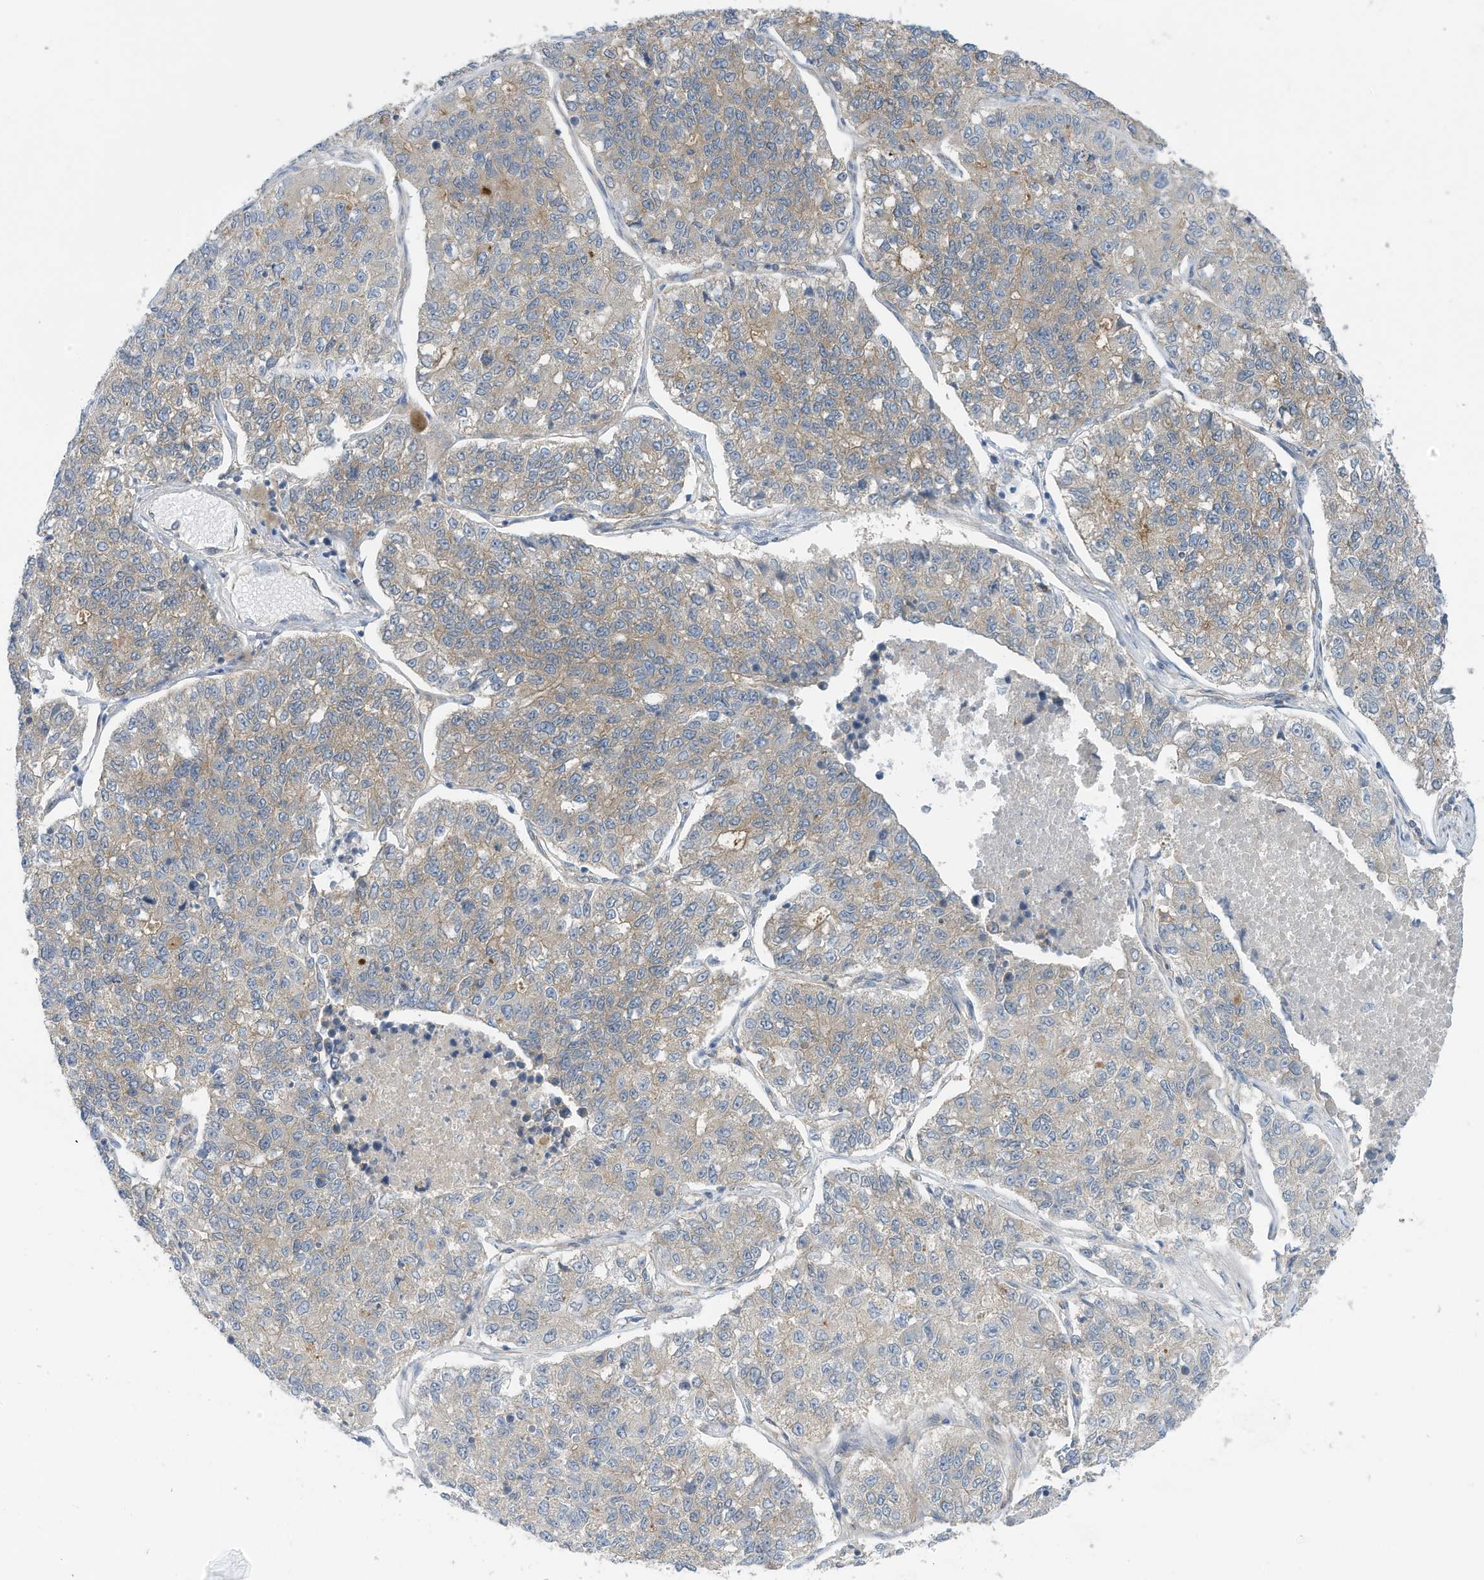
{"staining": {"intensity": "weak", "quantity": "25%-75%", "location": "cytoplasmic/membranous"}, "tissue": "lung cancer", "cell_type": "Tumor cells", "image_type": "cancer", "snomed": [{"axis": "morphology", "description": "Adenocarcinoma, NOS"}, {"axis": "topography", "description": "Lung"}], "caption": "Lung cancer tissue shows weak cytoplasmic/membranous staining in approximately 25%-75% of tumor cells, visualized by immunohistochemistry.", "gene": "REPS1", "patient": {"sex": "male", "age": 49}}